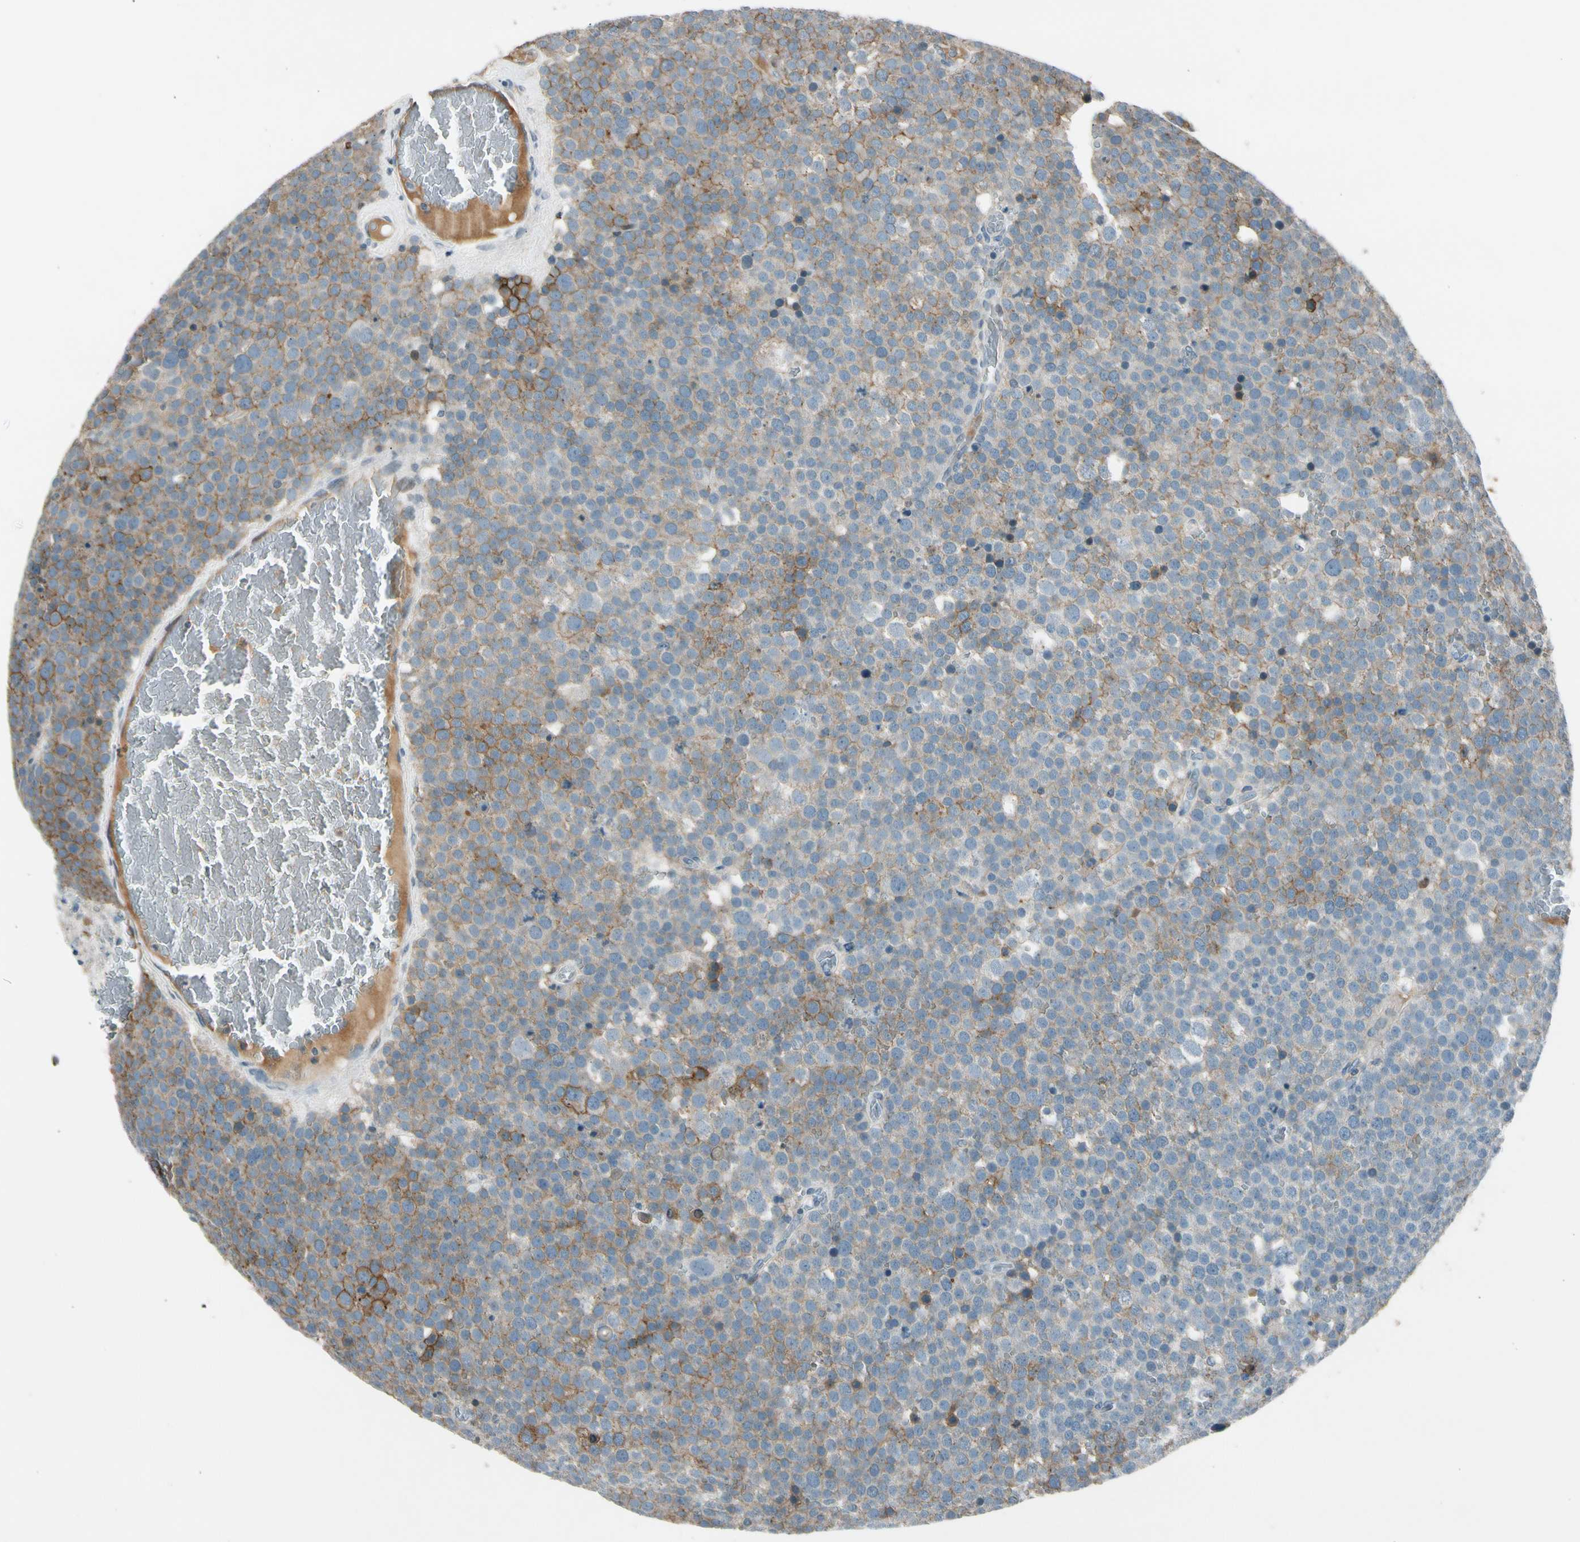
{"staining": {"intensity": "negative", "quantity": "none", "location": "none"}, "tissue": "testis cancer", "cell_type": "Tumor cells", "image_type": "cancer", "snomed": [{"axis": "morphology", "description": "Seminoma, NOS"}, {"axis": "topography", "description": "Testis"}], "caption": "This is an immunohistochemistry micrograph of testis cancer (seminoma). There is no expression in tumor cells.", "gene": "PDPN", "patient": {"sex": "male", "age": 71}}